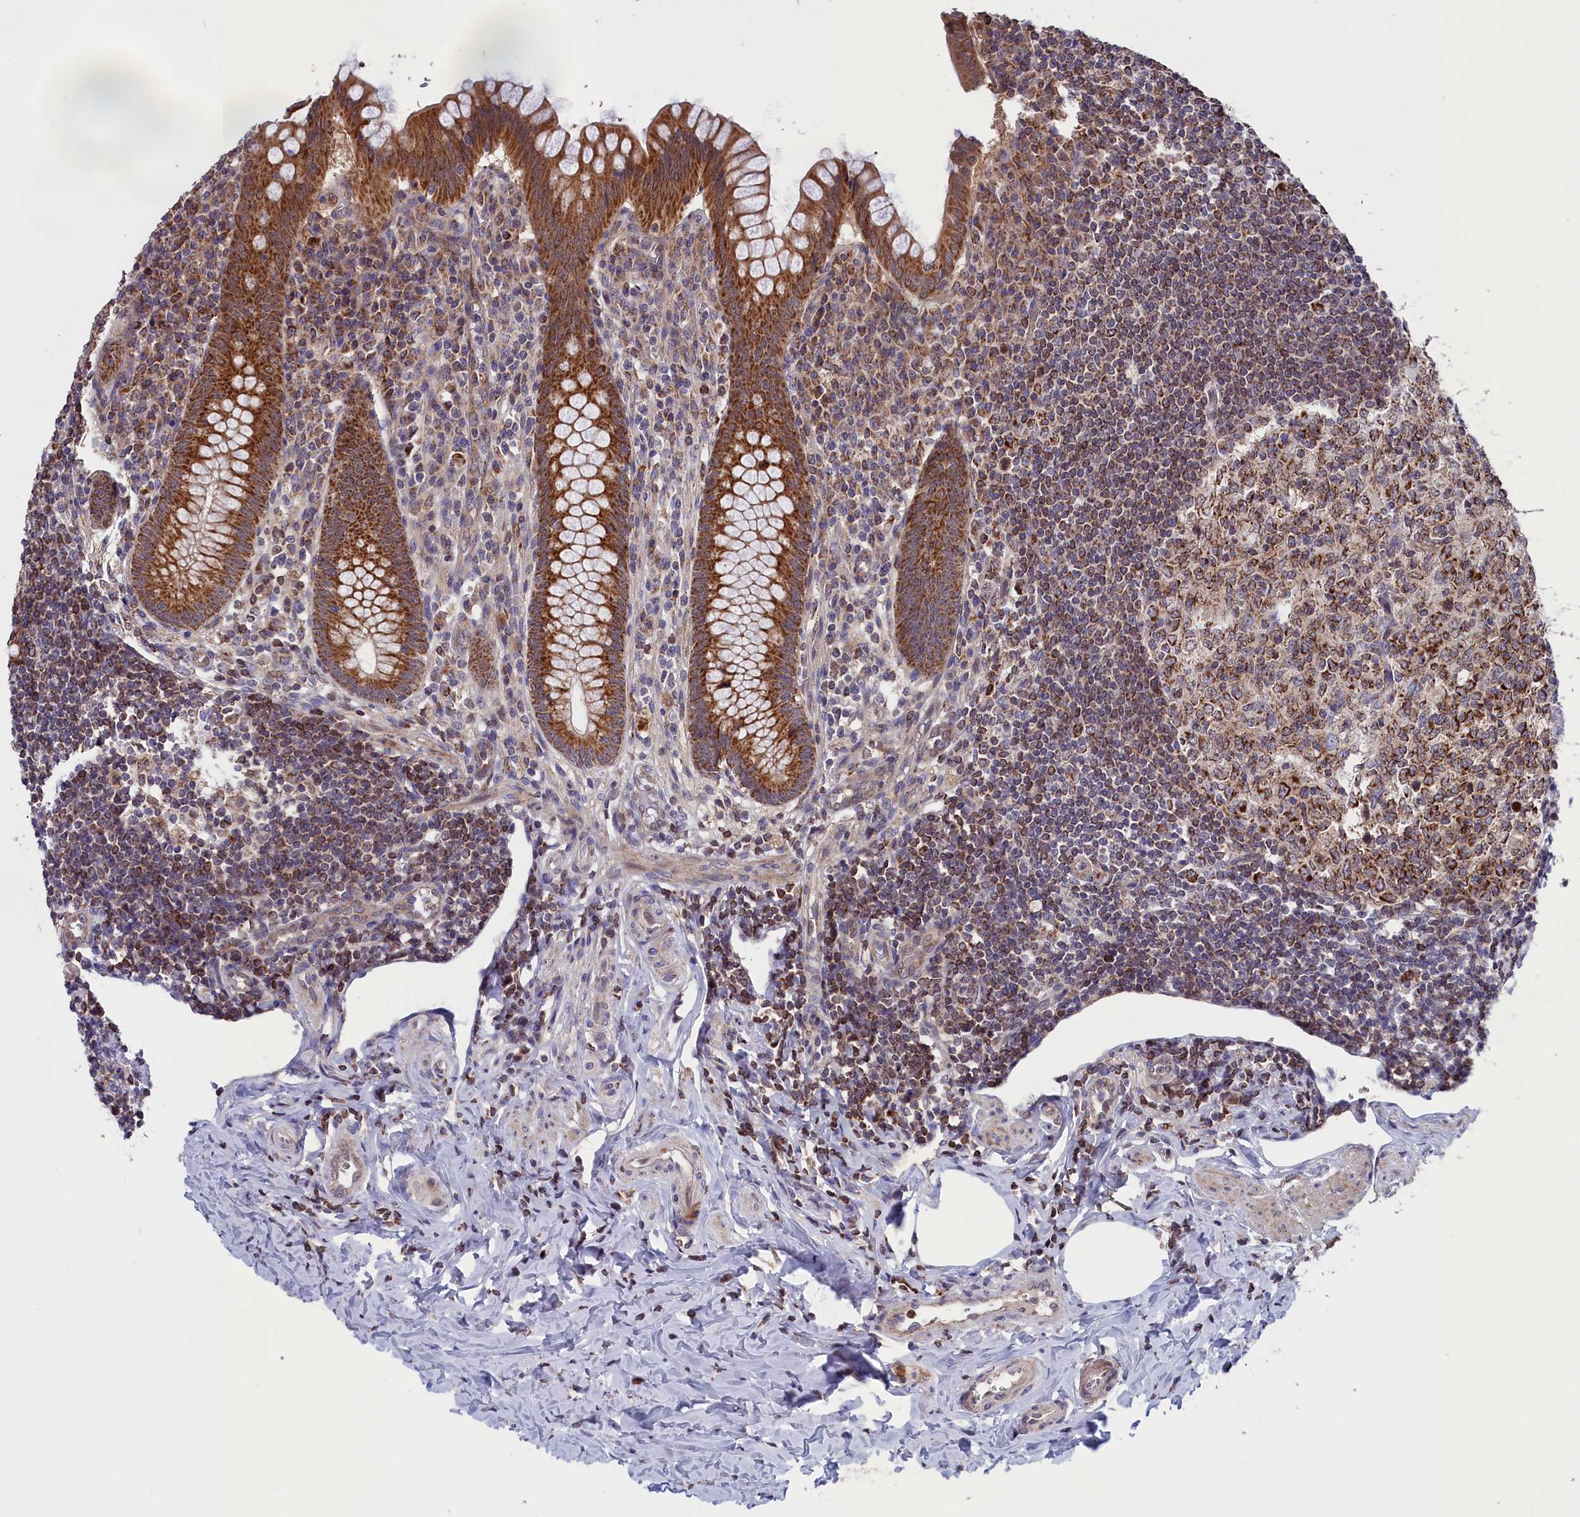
{"staining": {"intensity": "strong", "quantity": ">75%", "location": "cytoplasmic/membranous"}, "tissue": "appendix", "cell_type": "Glandular cells", "image_type": "normal", "snomed": [{"axis": "morphology", "description": "Normal tissue, NOS"}, {"axis": "topography", "description": "Appendix"}], "caption": "A high amount of strong cytoplasmic/membranous expression is appreciated in about >75% of glandular cells in unremarkable appendix. (DAB IHC with brightfield microscopy, high magnification).", "gene": "TIMM44", "patient": {"sex": "female", "age": 33}}